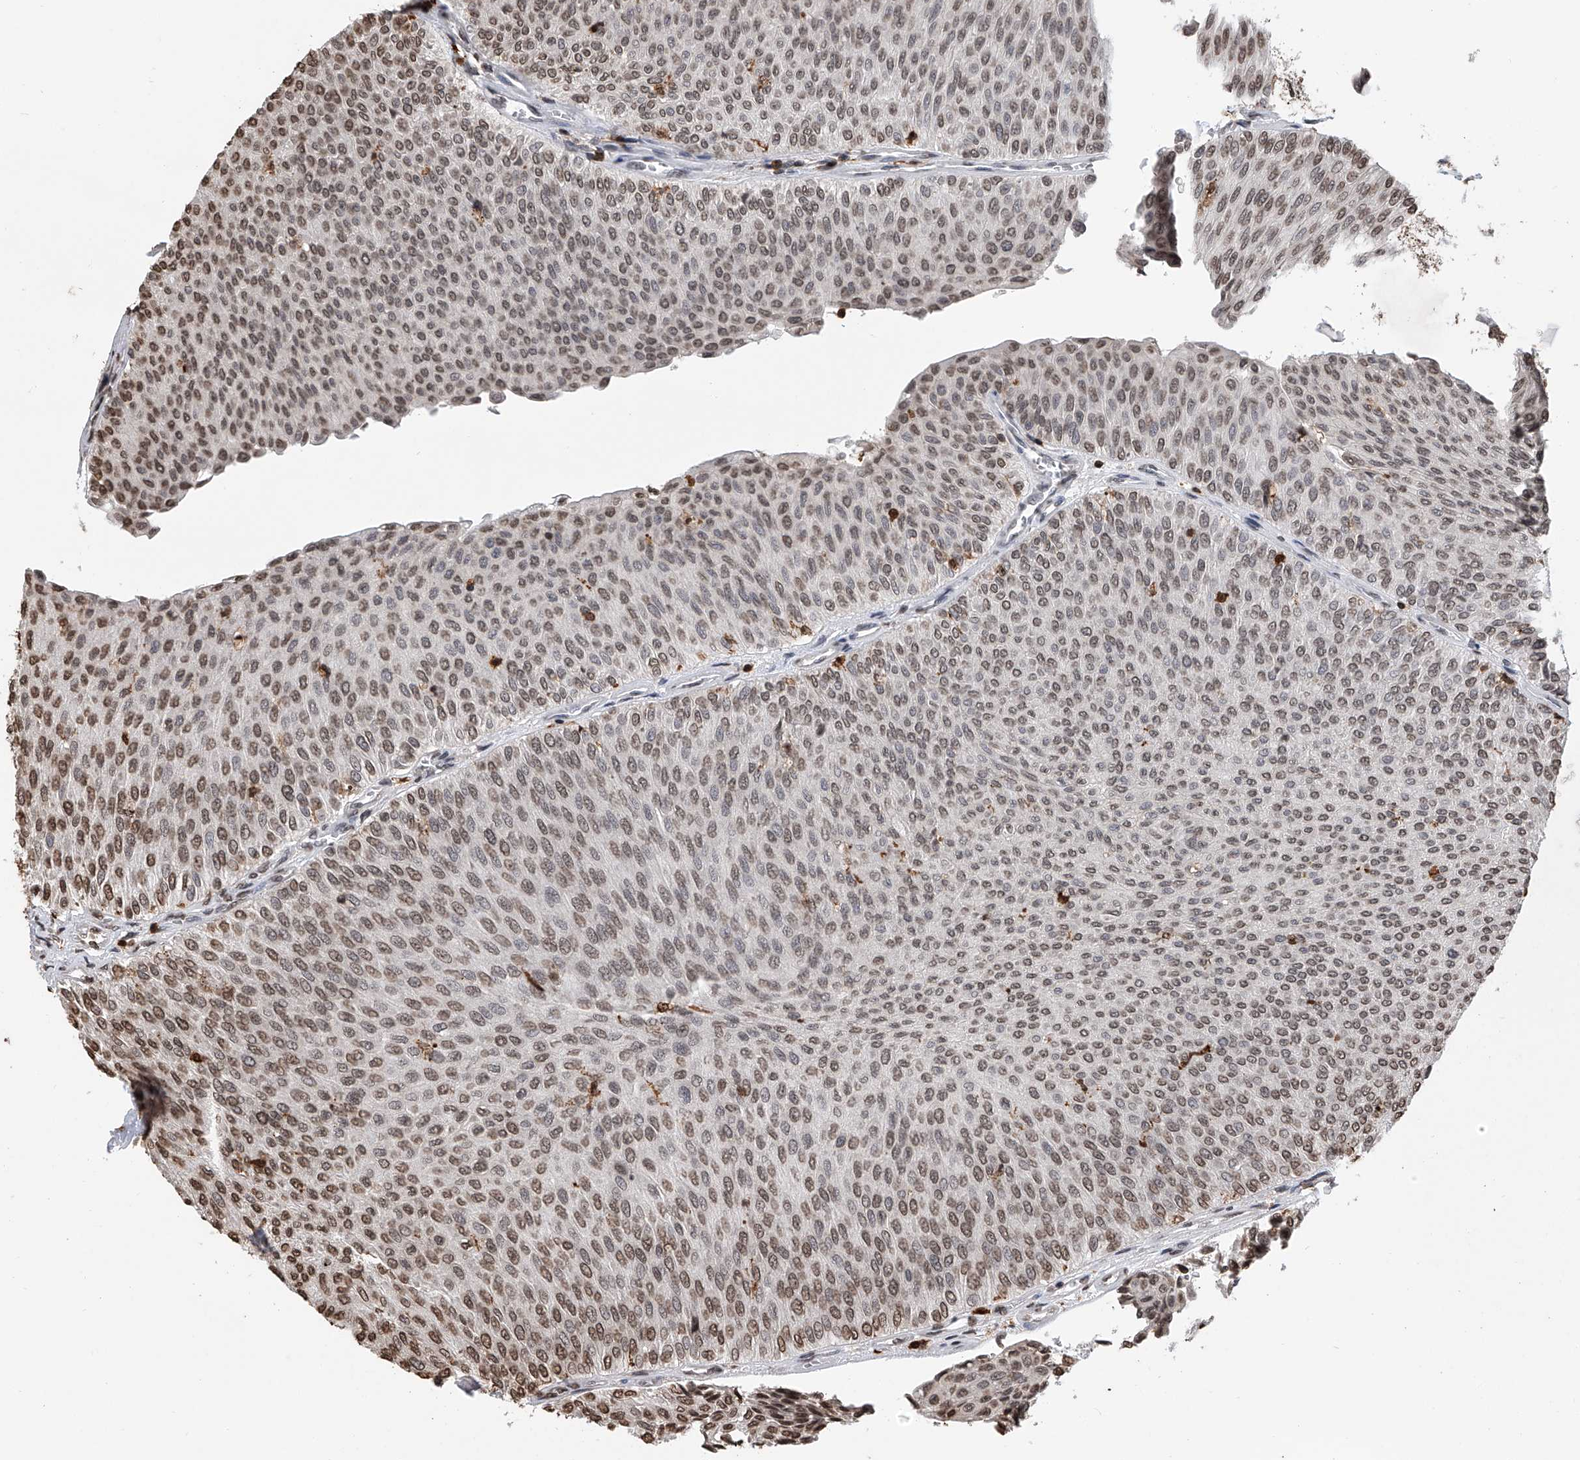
{"staining": {"intensity": "moderate", "quantity": ">75%", "location": "nuclear"}, "tissue": "urothelial cancer", "cell_type": "Tumor cells", "image_type": "cancer", "snomed": [{"axis": "morphology", "description": "Urothelial carcinoma, Low grade"}, {"axis": "topography", "description": "Urinary bladder"}], "caption": "Approximately >75% of tumor cells in human urothelial cancer display moderate nuclear protein positivity as visualized by brown immunohistochemical staining.", "gene": "CFAP410", "patient": {"sex": "male", "age": 78}}